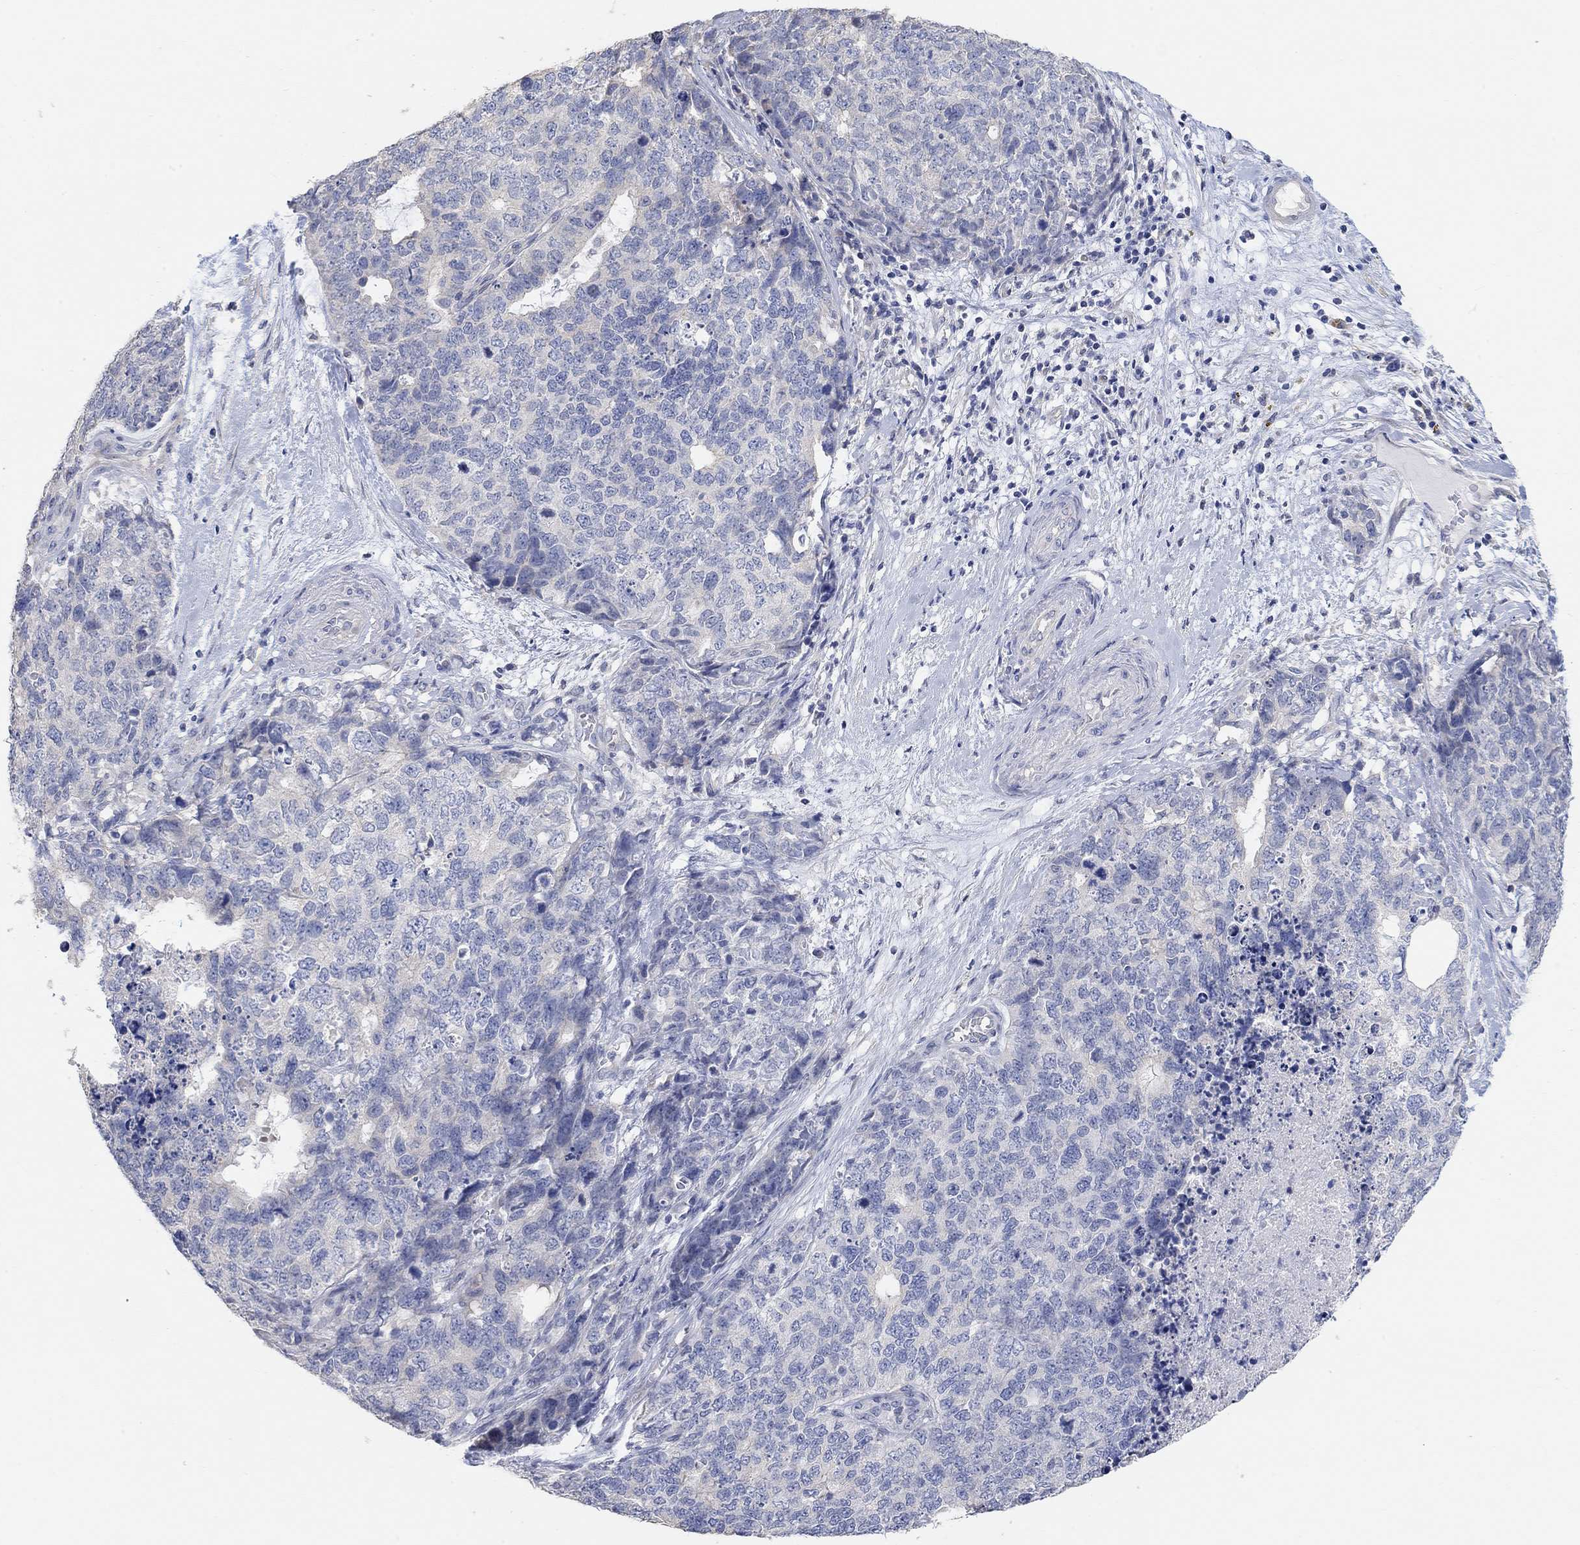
{"staining": {"intensity": "negative", "quantity": "none", "location": "none"}, "tissue": "cervical cancer", "cell_type": "Tumor cells", "image_type": "cancer", "snomed": [{"axis": "morphology", "description": "Squamous cell carcinoma, NOS"}, {"axis": "topography", "description": "Cervix"}], "caption": "DAB (3,3'-diaminobenzidine) immunohistochemical staining of human cervical cancer demonstrates no significant expression in tumor cells.", "gene": "NLRP14", "patient": {"sex": "female", "age": 63}}